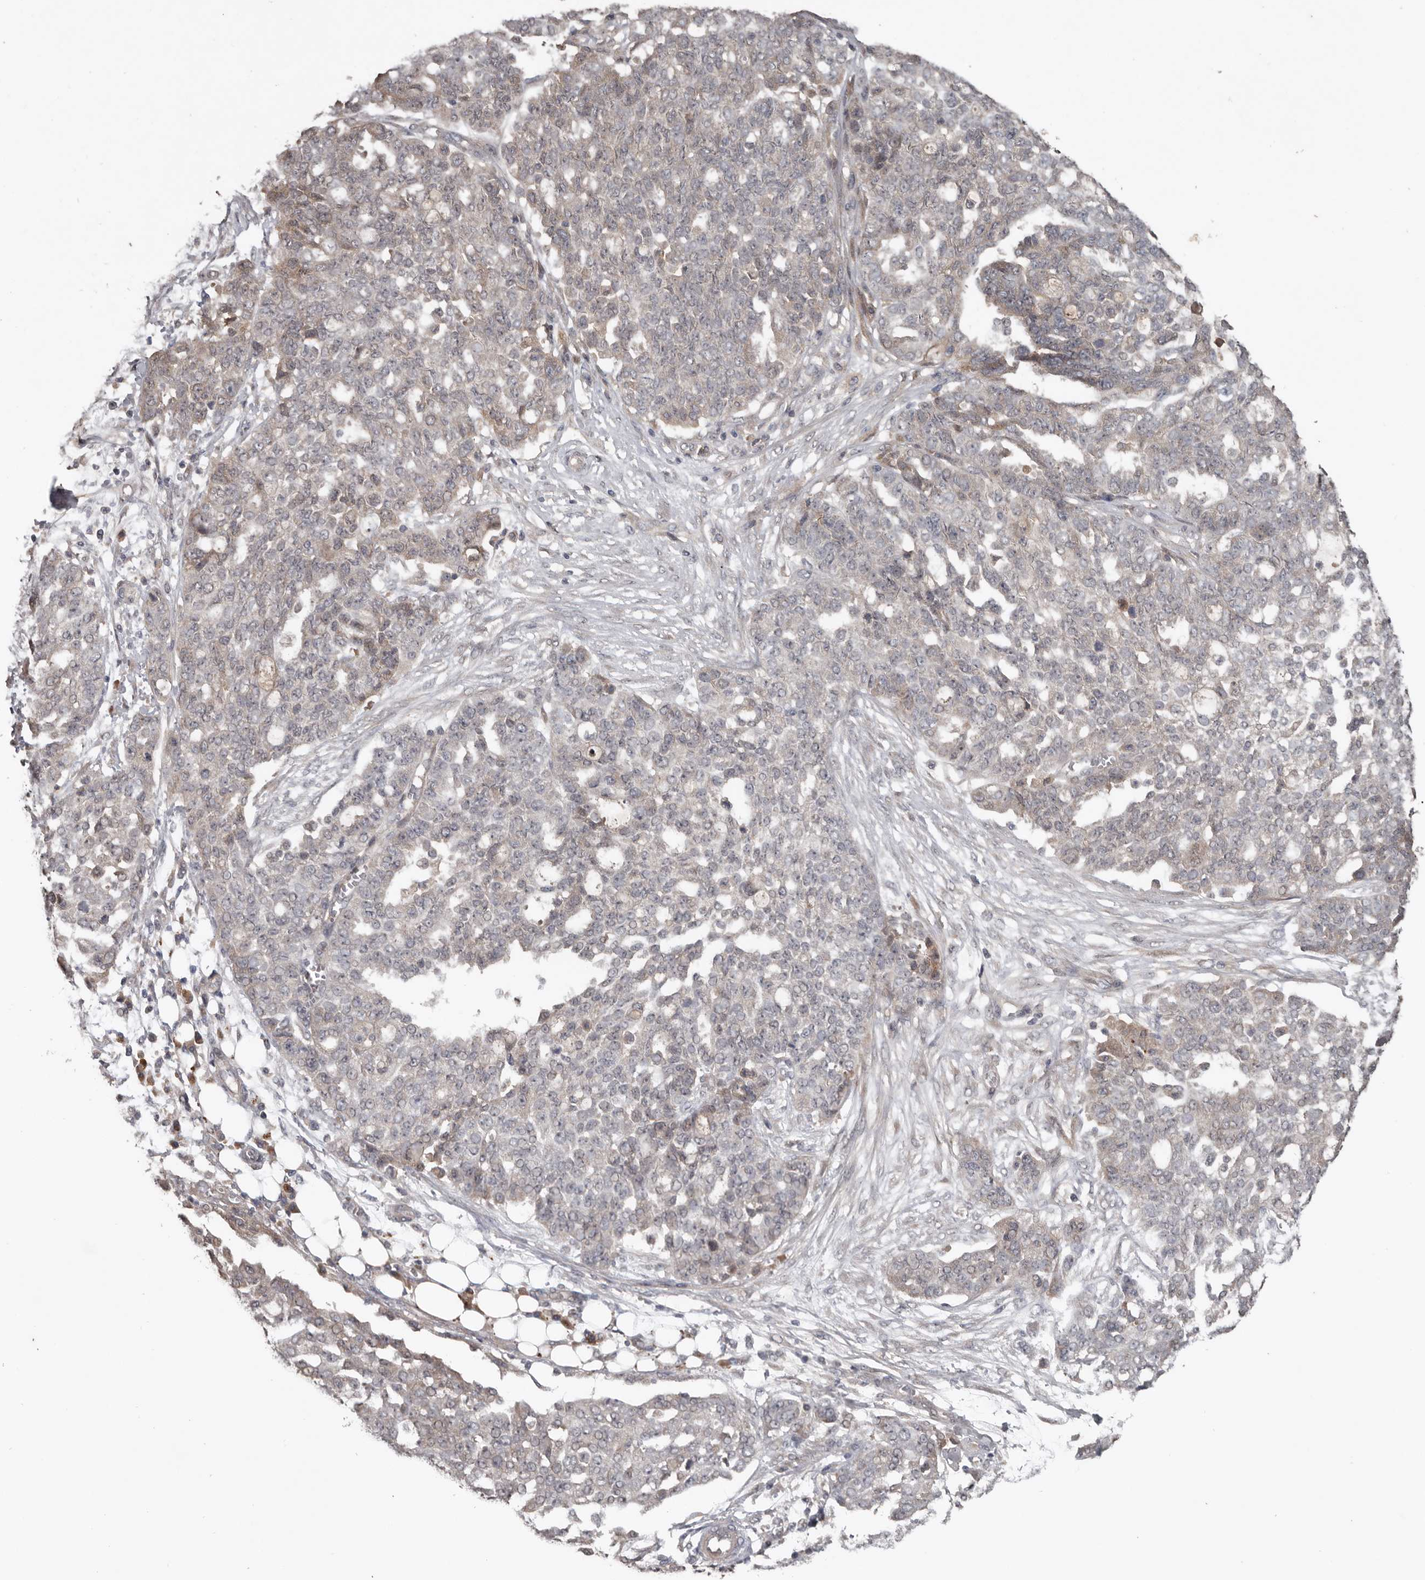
{"staining": {"intensity": "negative", "quantity": "none", "location": "none"}, "tissue": "ovarian cancer", "cell_type": "Tumor cells", "image_type": "cancer", "snomed": [{"axis": "morphology", "description": "Cystadenocarcinoma, serous, NOS"}, {"axis": "topography", "description": "Soft tissue"}, {"axis": "topography", "description": "Ovary"}], "caption": "This is an immunohistochemistry photomicrograph of human serous cystadenocarcinoma (ovarian). There is no expression in tumor cells.", "gene": "DNAJB4", "patient": {"sex": "female", "age": 57}}